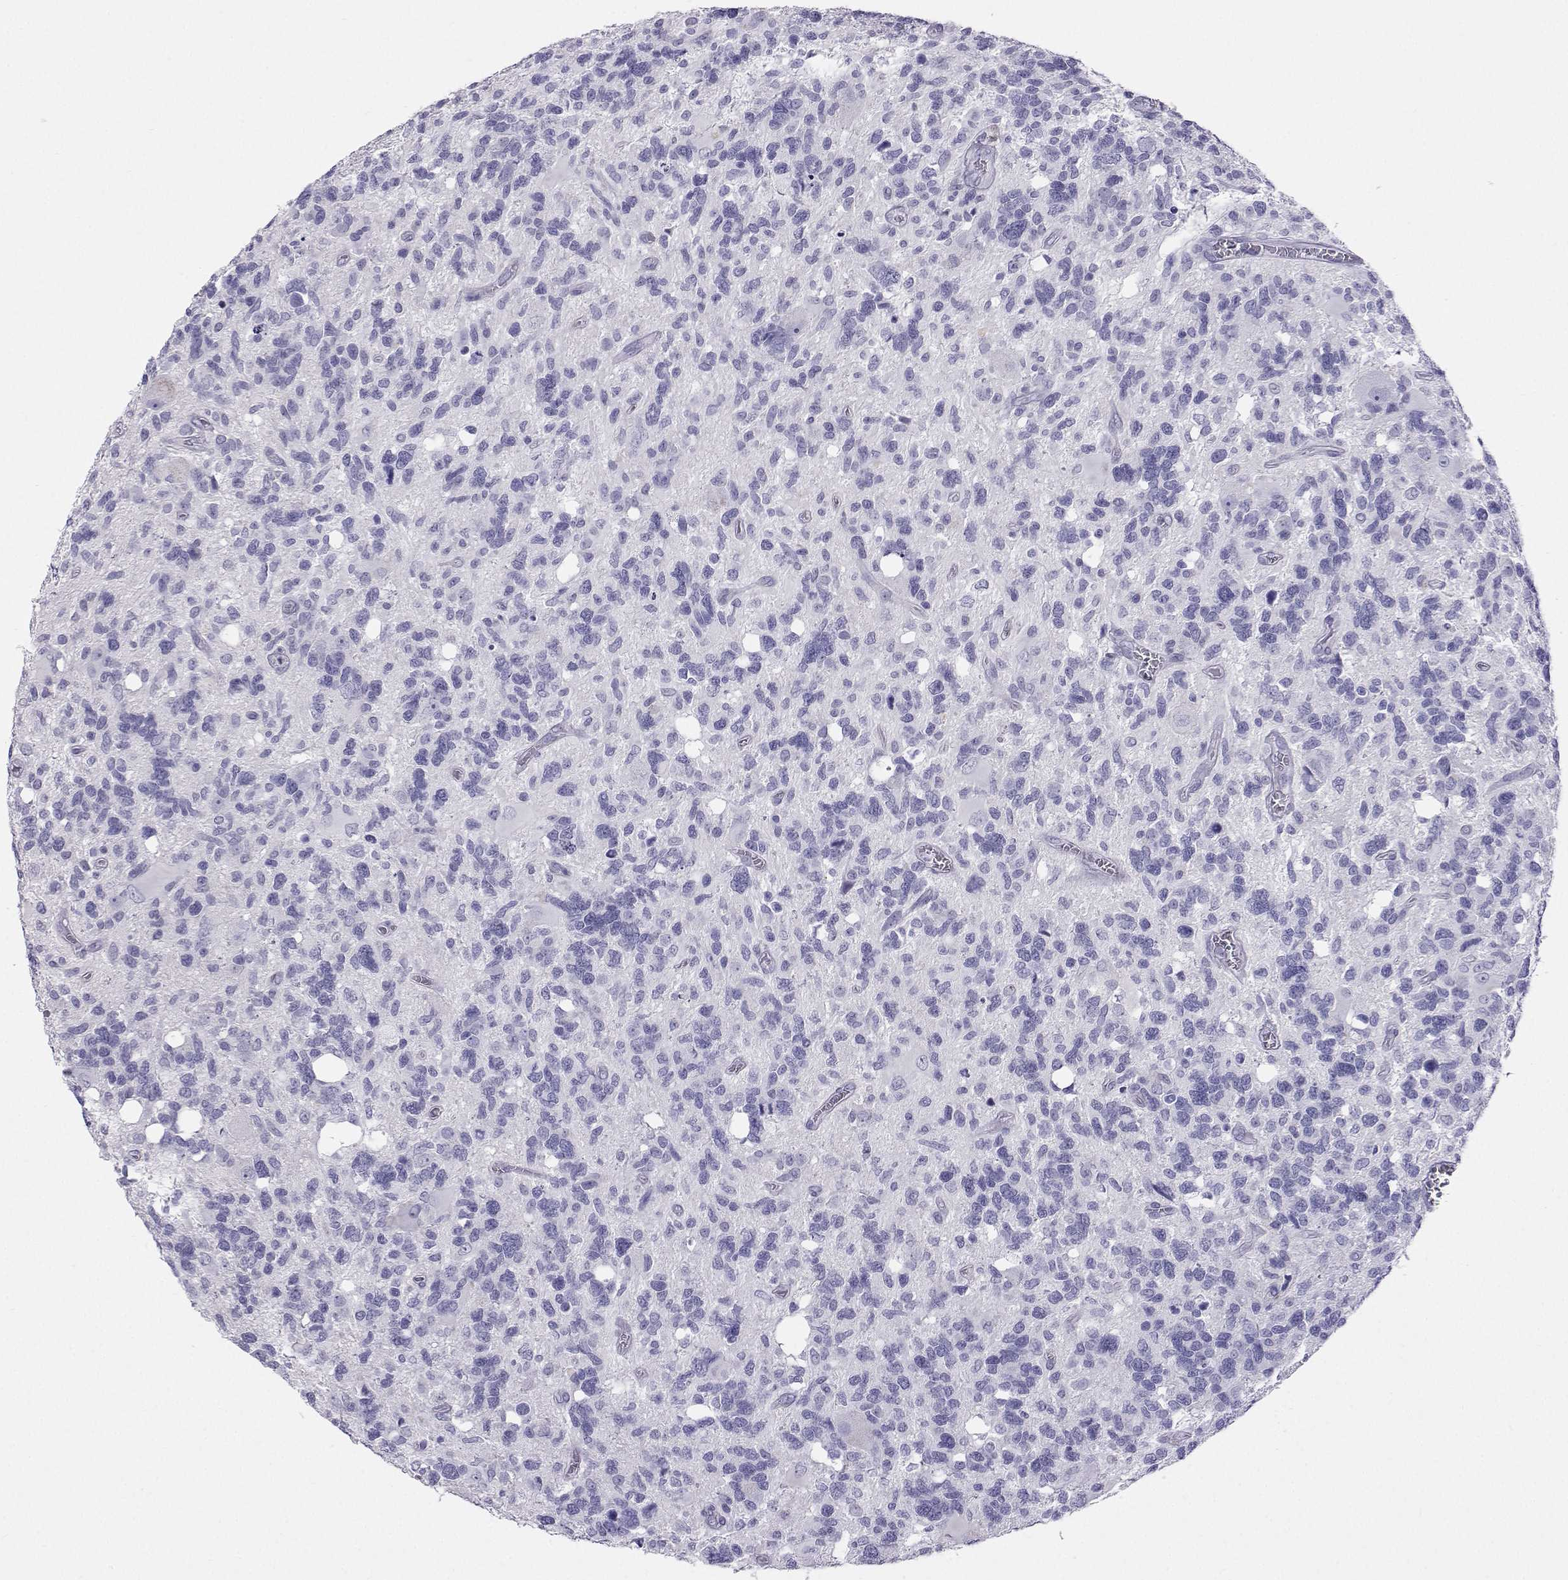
{"staining": {"intensity": "negative", "quantity": "none", "location": "none"}, "tissue": "glioma", "cell_type": "Tumor cells", "image_type": "cancer", "snomed": [{"axis": "morphology", "description": "Glioma, malignant, High grade"}, {"axis": "topography", "description": "Brain"}], "caption": "The immunohistochemistry (IHC) photomicrograph has no significant expression in tumor cells of high-grade glioma (malignant) tissue.", "gene": "PLIN4", "patient": {"sex": "male", "age": 49}}